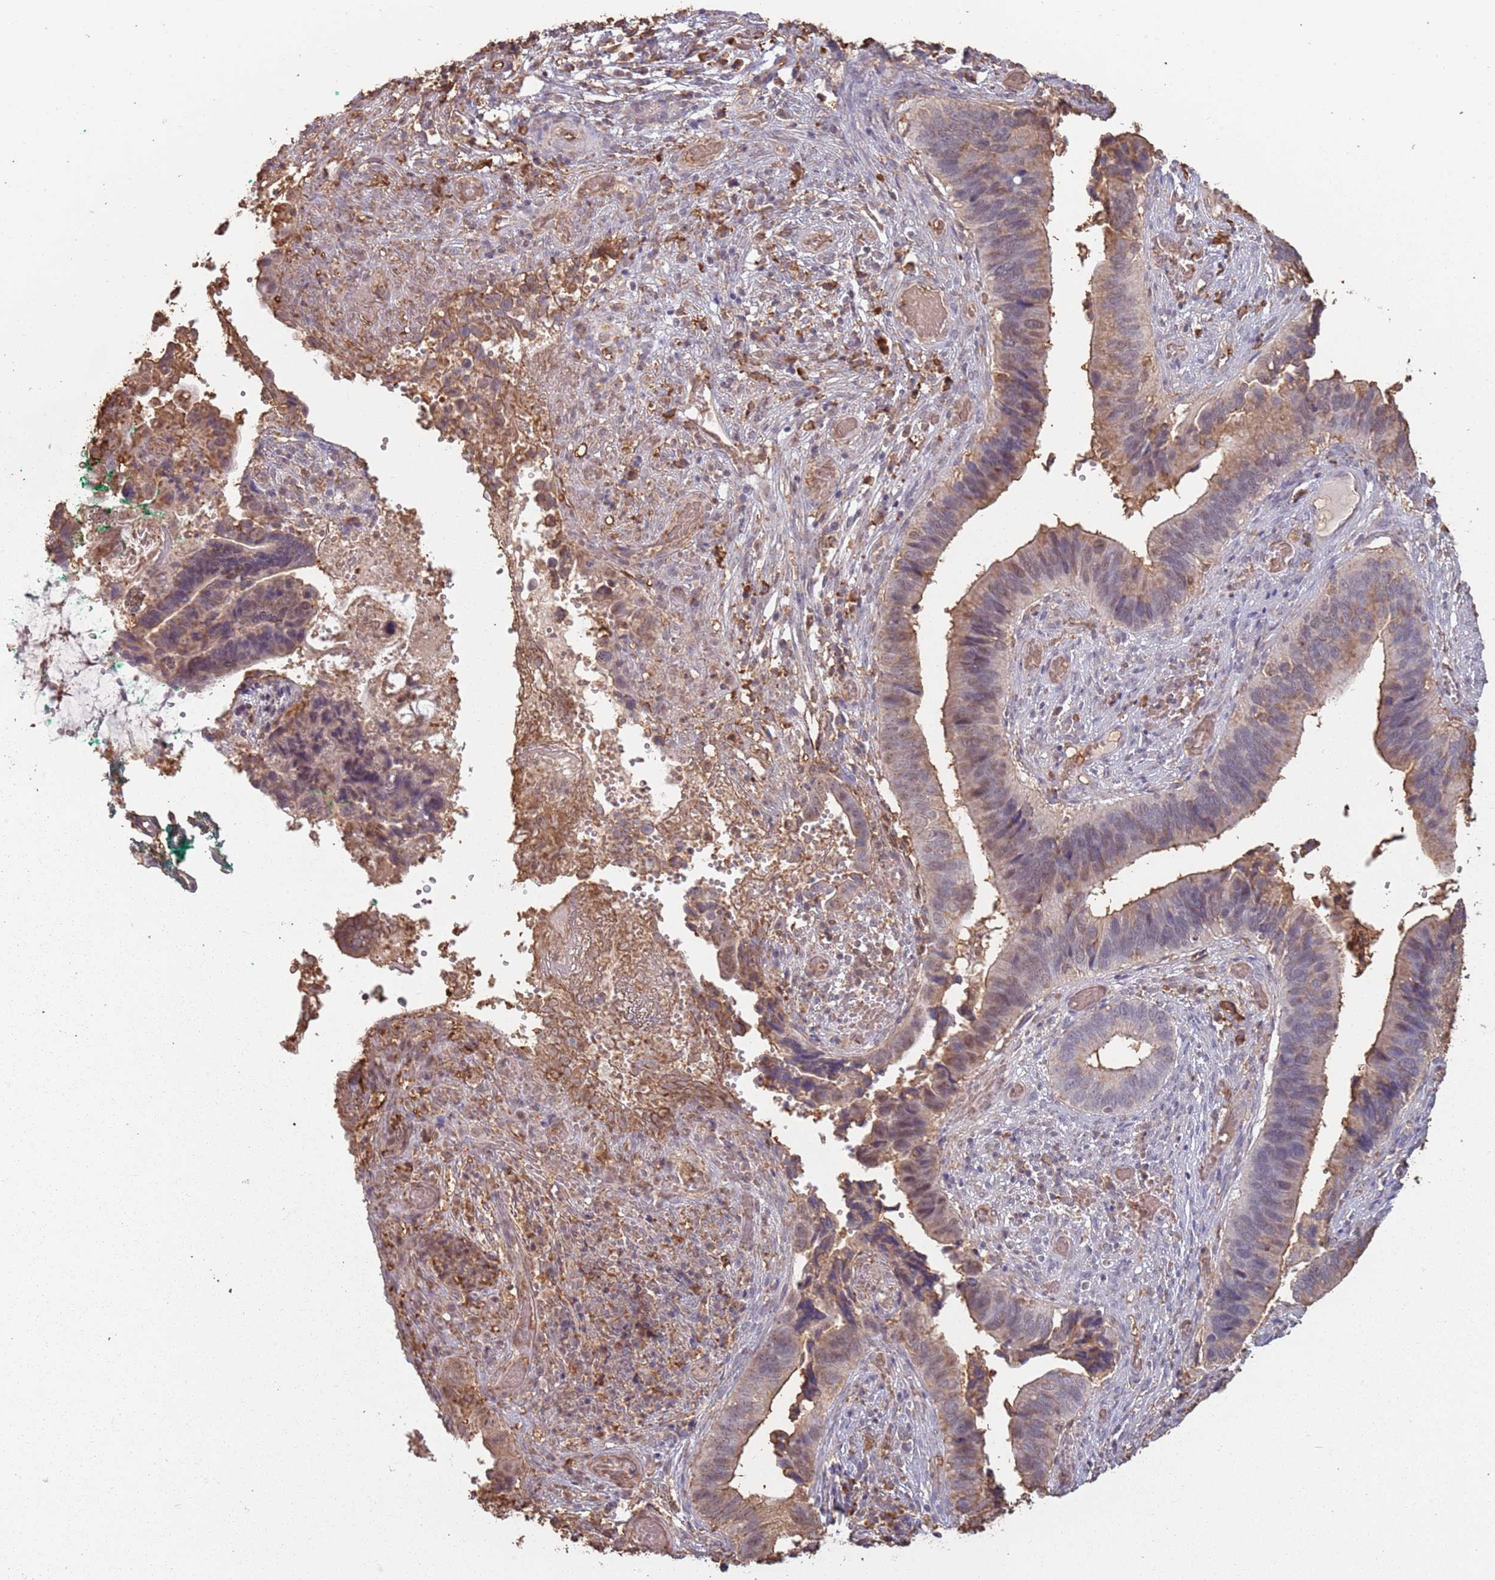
{"staining": {"intensity": "moderate", "quantity": "25%-75%", "location": "cytoplasmic/membranous"}, "tissue": "cervical cancer", "cell_type": "Tumor cells", "image_type": "cancer", "snomed": [{"axis": "morphology", "description": "Adenocarcinoma, NOS"}, {"axis": "topography", "description": "Cervix"}], "caption": "Cervical cancer (adenocarcinoma) stained for a protein (brown) demonstrates moderate cytoplasmic/membranous positive positivity in about 25%-75% of tumor cells.", "gene": "ATOSB", "patient": {"sex": "female", "age": 42}}